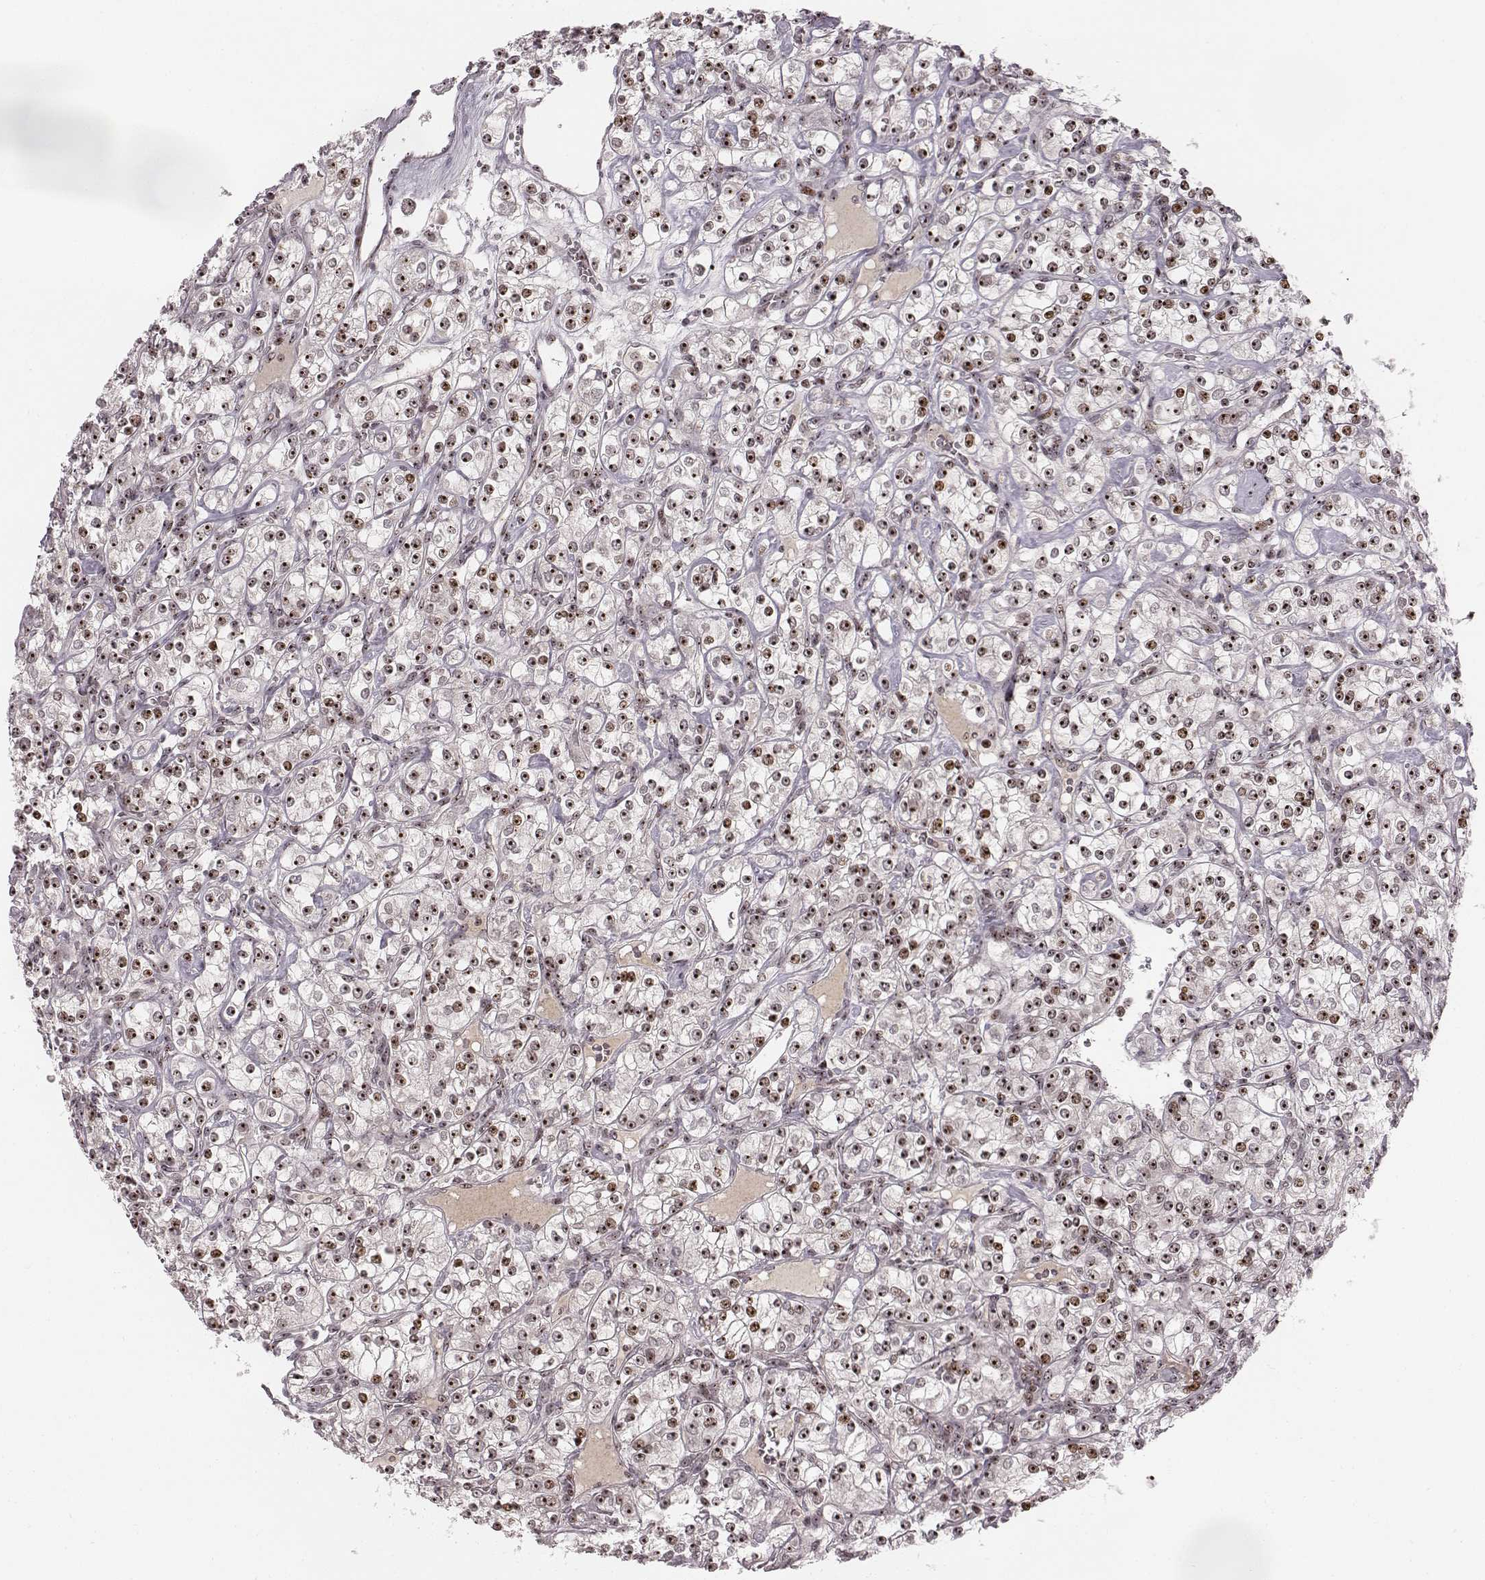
{"staining": {"intensity": "moderate", "quantity": ">75%", "location": "nuclear"}, "tissue": "renal cancer", "cell_type": "Tumor cells", "image_type": "cancer", "snomed": [{"axis": "morphology", "description": "Adenocarcinoma, NOS"}, {"axis": "topography", "description": "Kidney"}], "caption": "A brown stain labels moderate nuclear expression of a protein in human adenocarcinoma (renal) tumor cells.", "gene": "NOP56", "patient": {"sex": "male", "age": 77}}